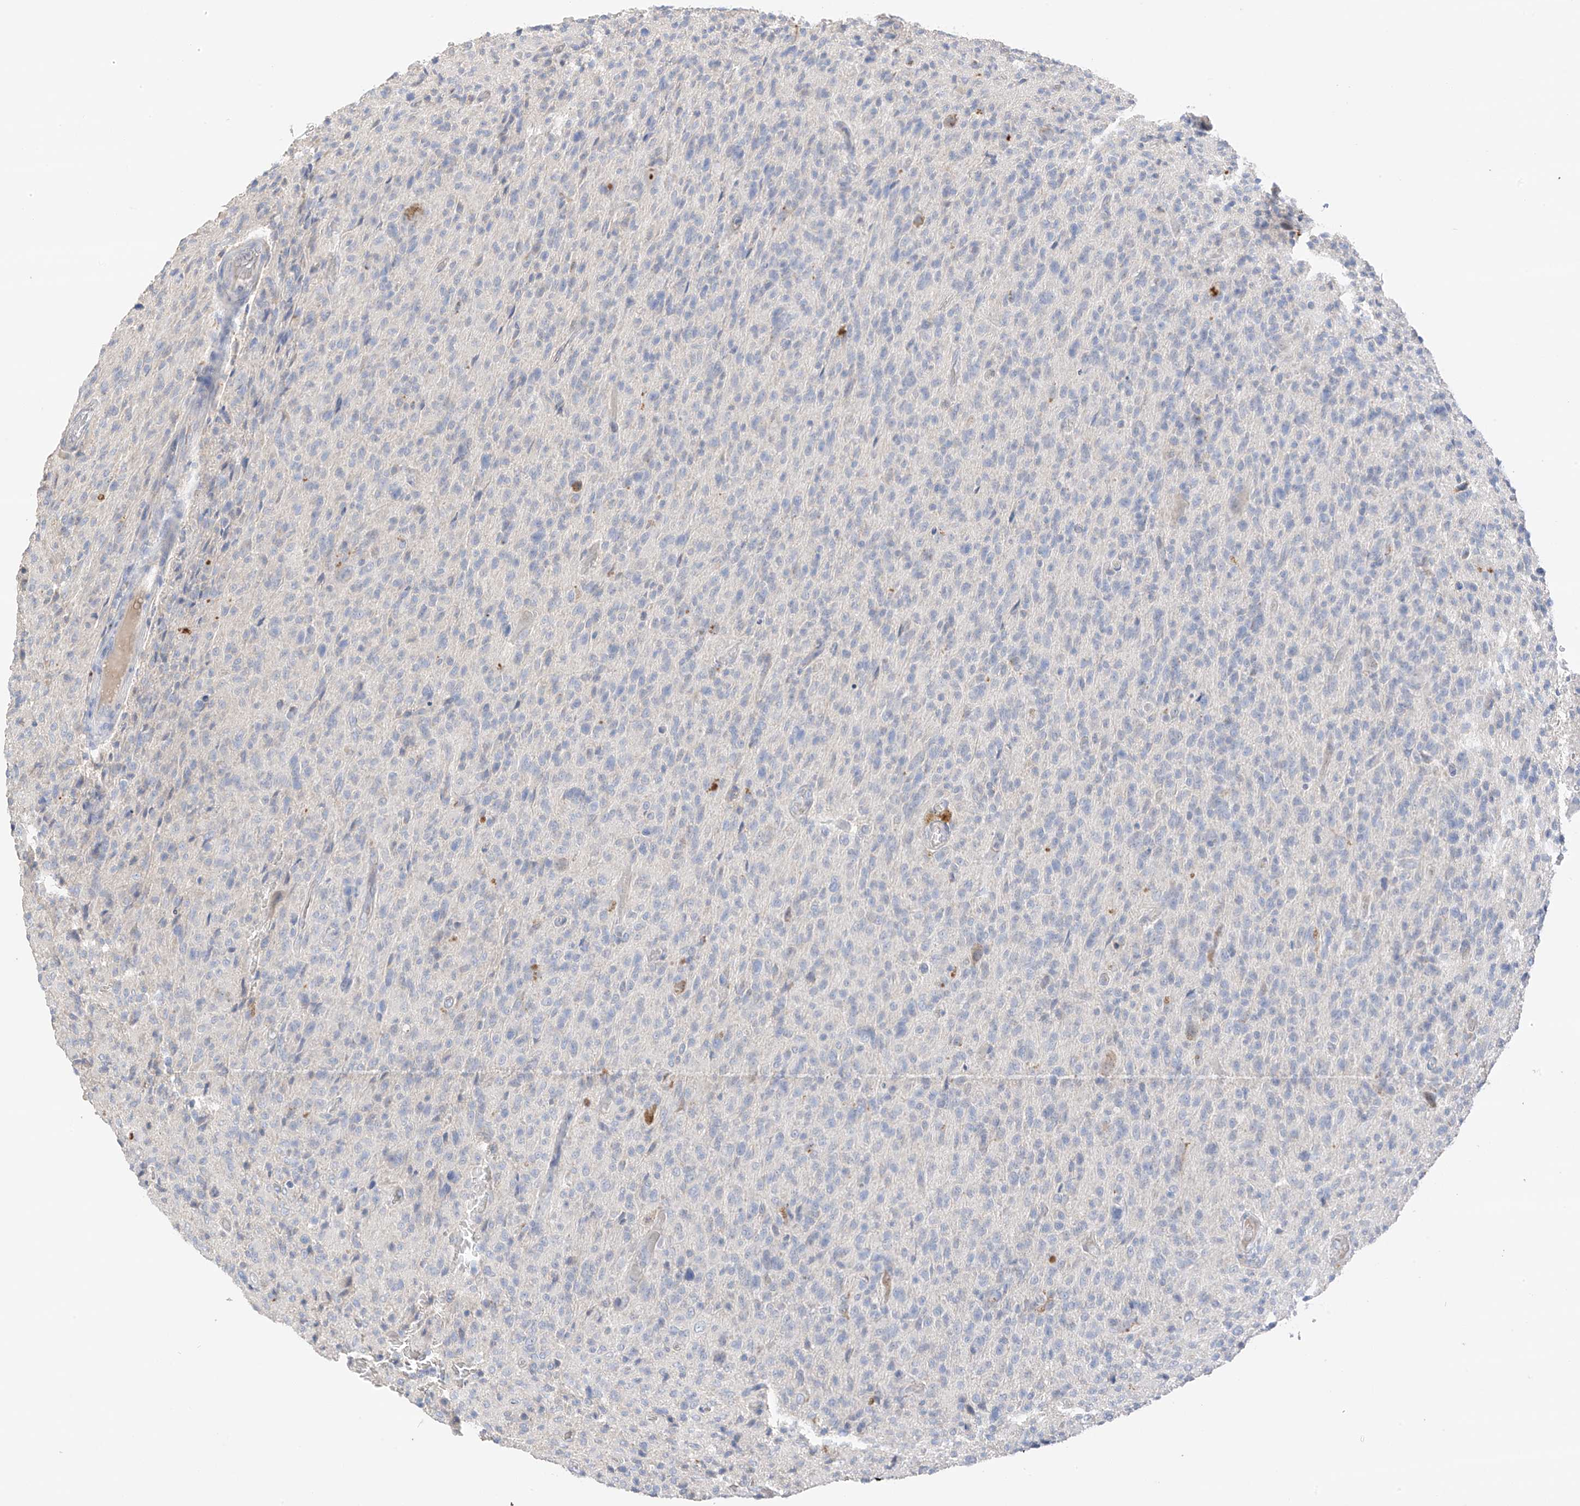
{"staining": {"intensity": "negative", "quantity": "none", "location": "none"}, "tissue": "glioma", "cell_type": "Tumor cells", "image_type": "cancer", "snomed": [{"axis": "morphology", "description": "Glioma, malignant, High grade"}, {"axis": "topography", "description": "Brain"}], "caption": "A high-resolution micrograph shows immunohistochemistry (IHC) staining of glioma, which reveals no significant positivity in tumor cells. (DAB (3,3'-diaminobenzidine) immunohistochemistry (IHC) with hematoxylin counter stain).", "gene": "CAPN13", "patient": {"sex": "female", "age": 57}}